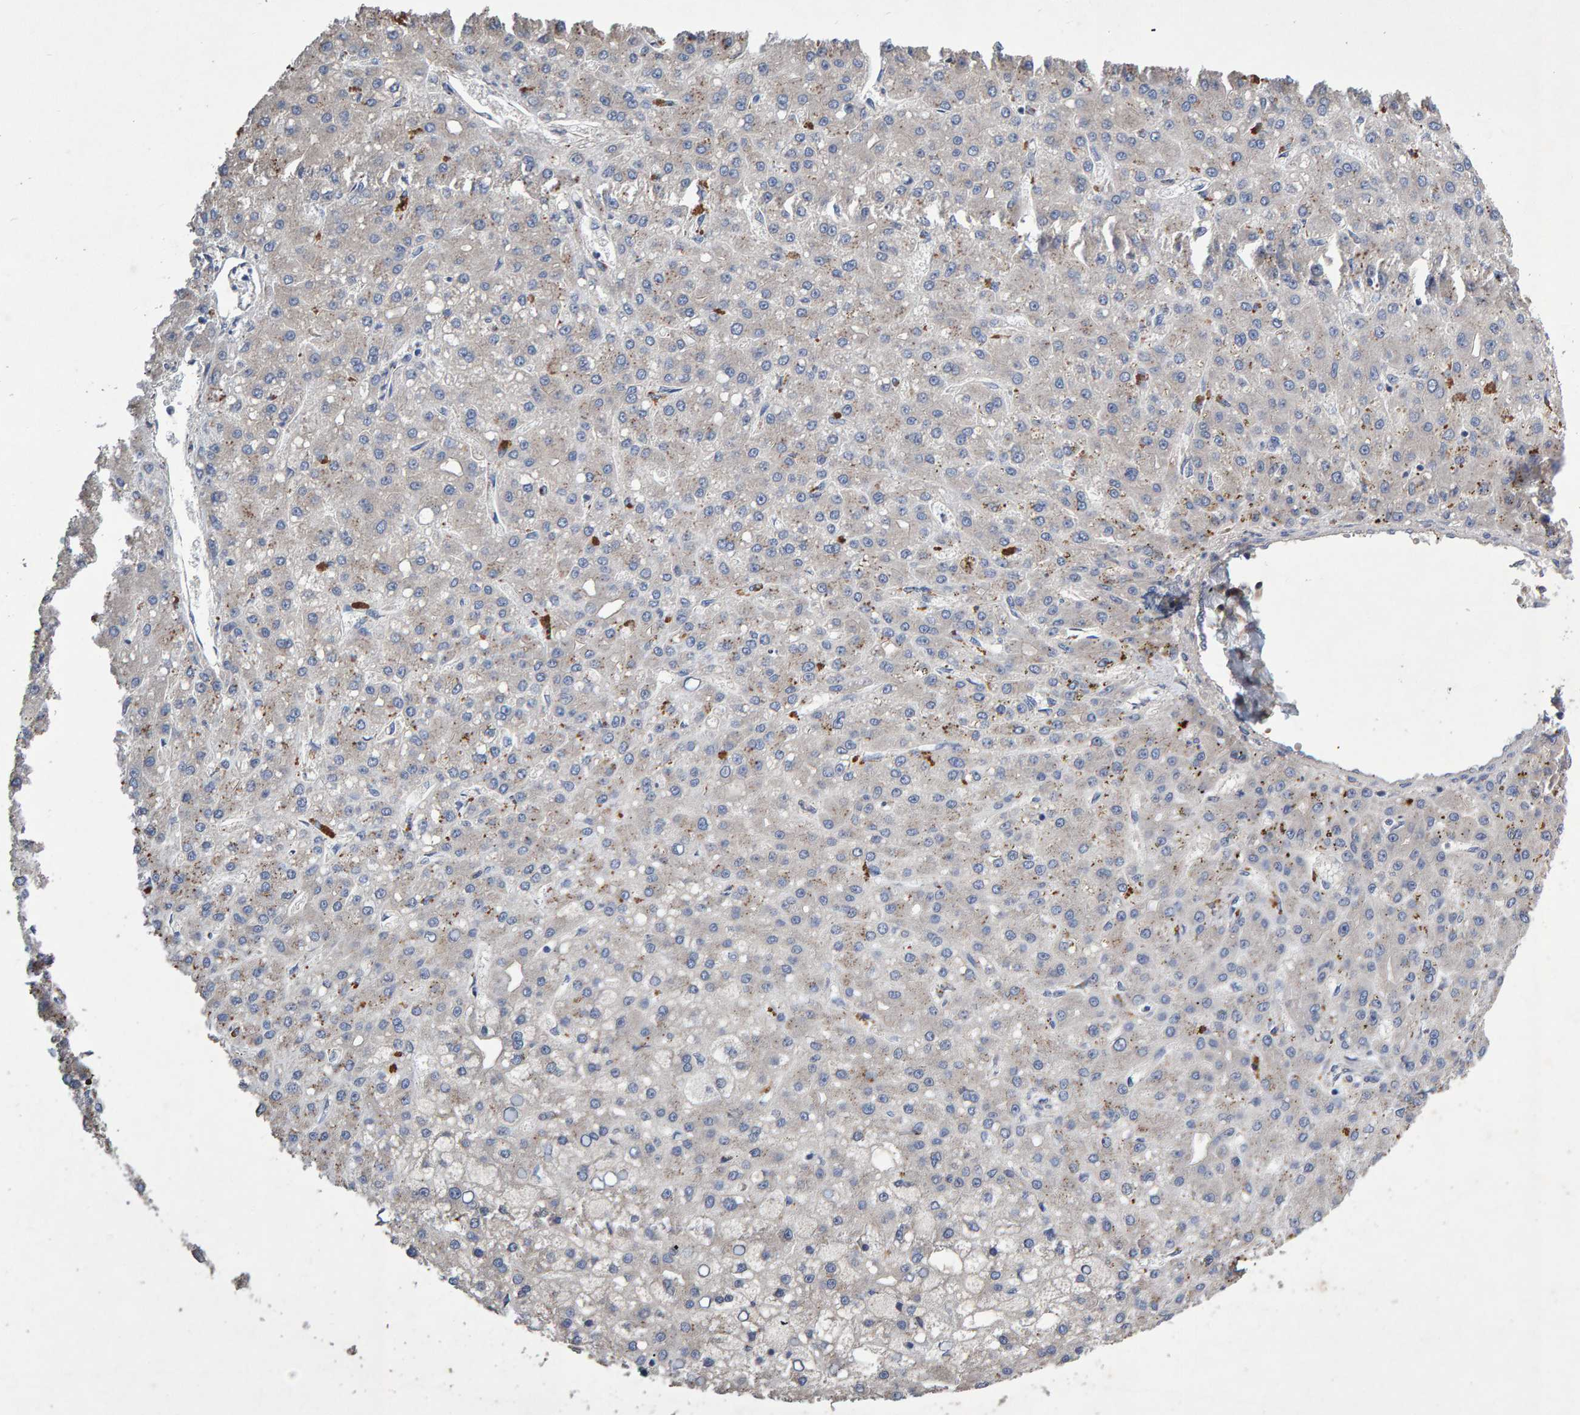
{"staining": {"intensity": "weak", "quantity": "<25%", "location": "cytoplasmic/membranous"}, "tissue": "liver cancer", "cell_type": "Tumor cells", "image_type": "cancer", "snomed": [{"axis": "morphology", "description": "Carcinoma, Hepatocellular, NOS"}, {"axis": "topography", "description": "Liver"}], "caption": "There is no significant positivity in tumor cells of liver hepatocellular carcinoma. (DAB (3,3'-diaminobenzidine) IHC, high magnification).", "gene": "EFR3A", "patient": {"sex": "male", "age": 67}}